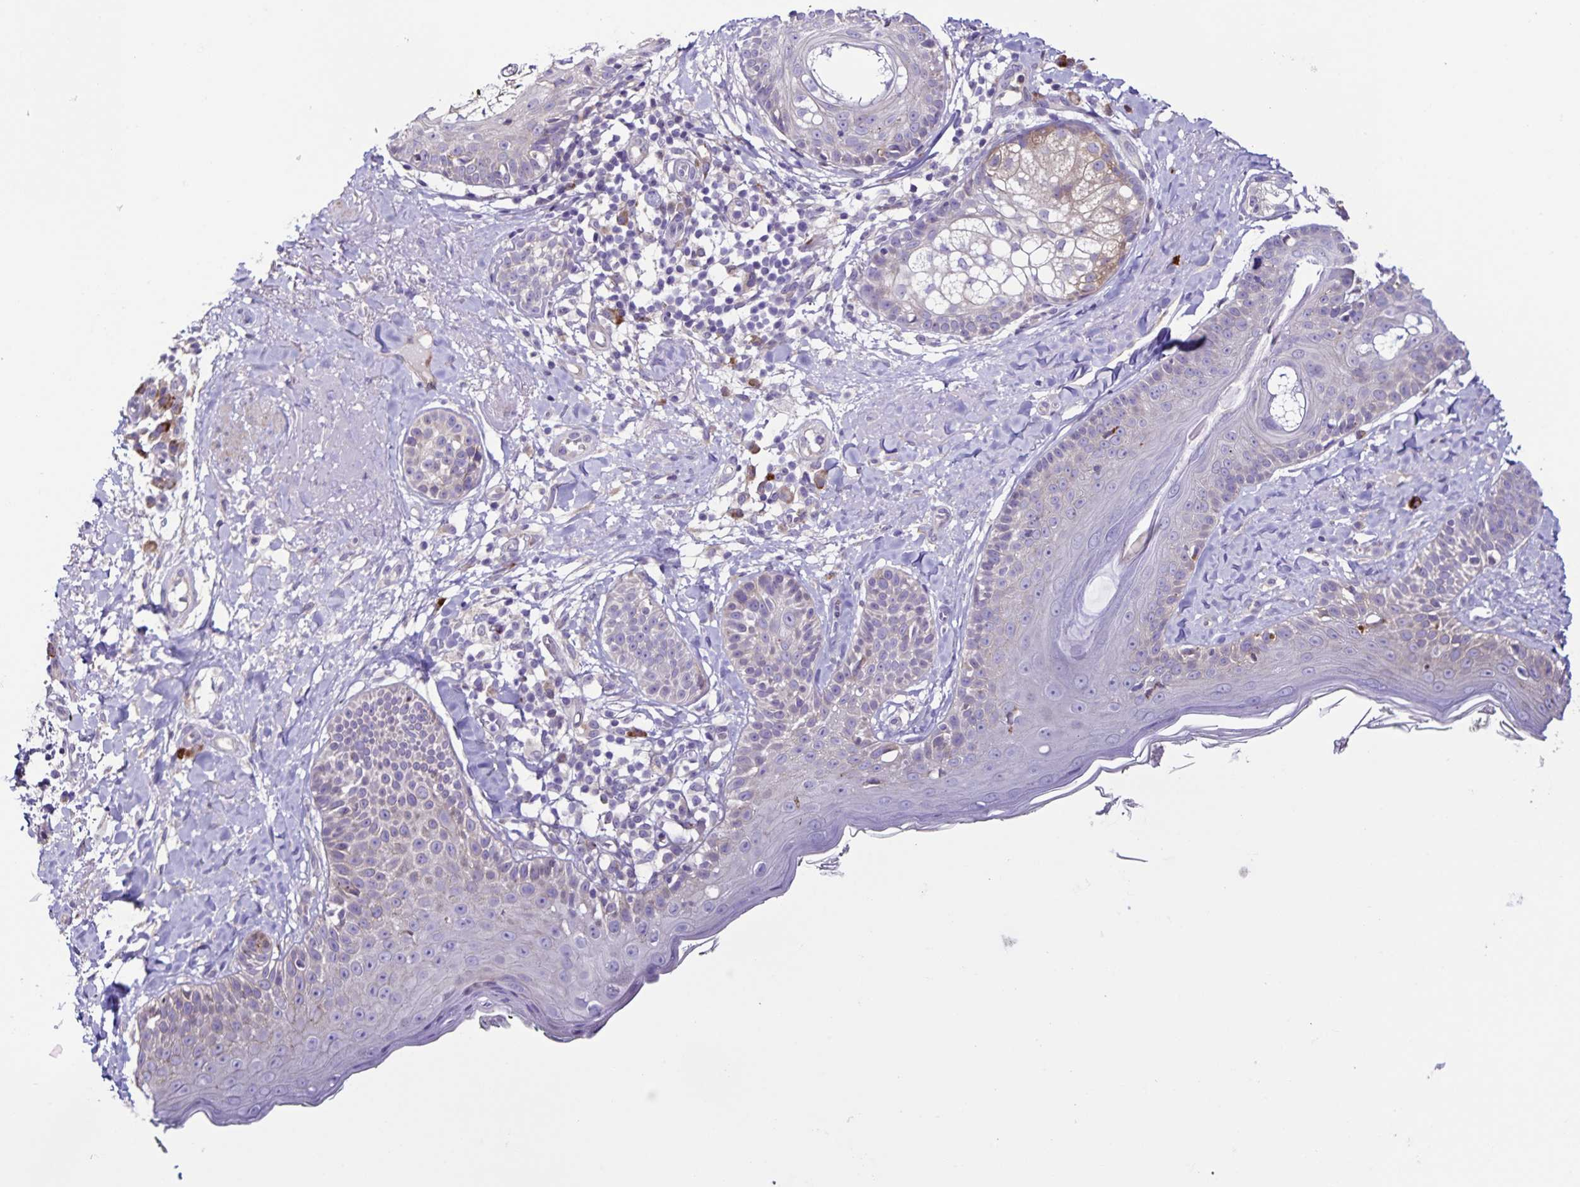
{"staining": {"intensity": "negative", "quantity": "none", "location": "none"}, "tissue": "skin", "cell_type": "Fibroblasts", "image_type": "normal", "snomed": [{"axis": "morphology", "description": "Normal tissue, NOS"}, {"axis": "topography", "description": "Skin"}], "caption": "Photomicrograph shows no significant protein positivity in fibroblasts of normal skin.", "gene": "OSBPL5", "patient": {"sex": "male", "age": 73}}